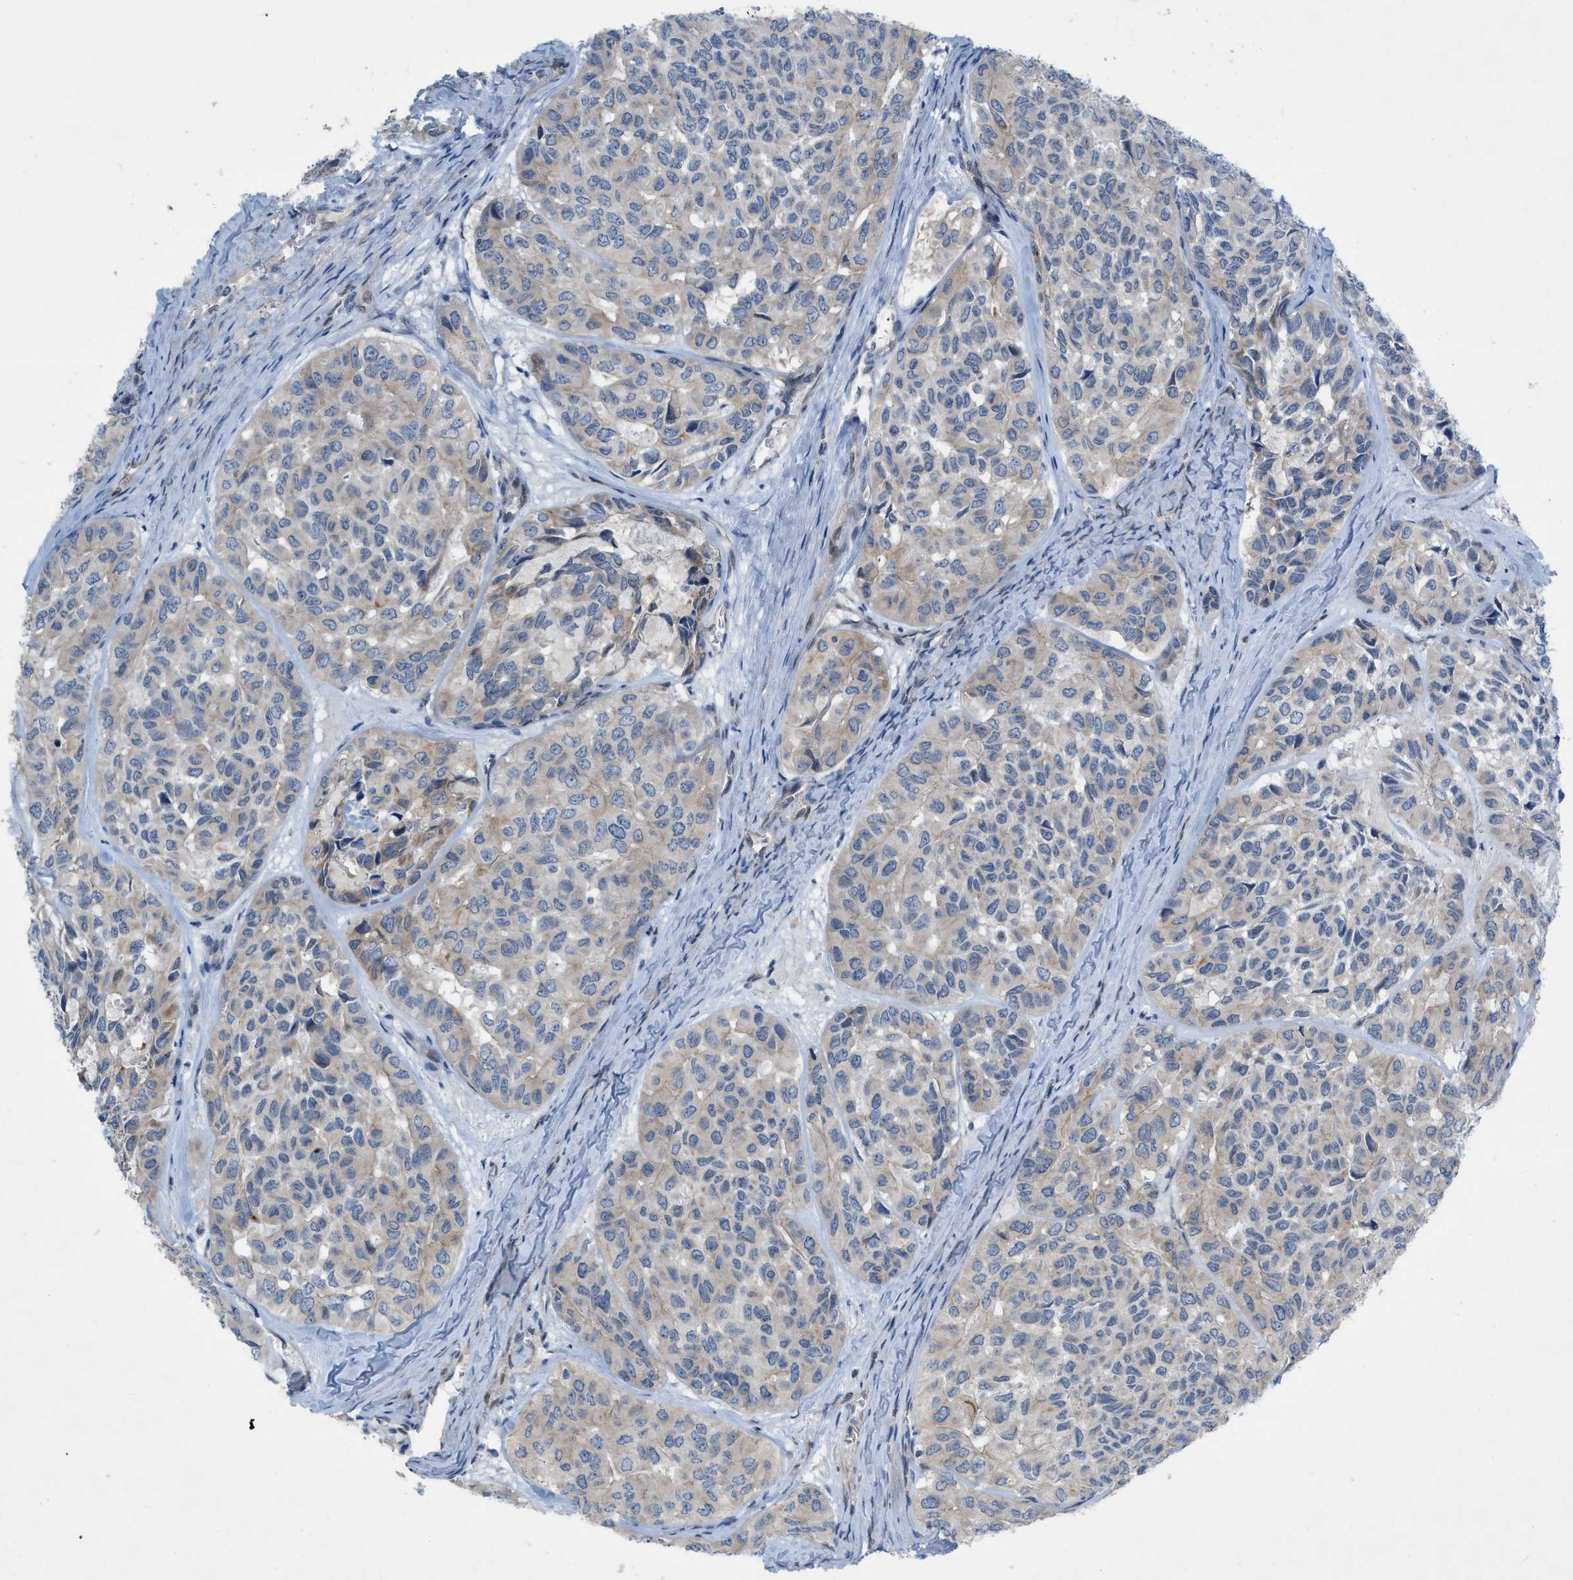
{"staining": {"intensity": "weak", "quantity": "25%-75%", "location": "cytoplasmic/membranous"}, "tissue": "head and neck cancer", "cell_type": "Tumor cells", "image_type": "cancer", "snomed": [{"axis": "morphology", "description": "Adenocarcinoma, NOS"}, {"axis": "topography", "description": "Salivary gland, NOS"}, {"axis": "topography", "description": "Head-Neck"}], "caption": "There is low levels of weak cytoplasmic/membranous expression in tumor cells of head and neck cancer, as demonstrated by immunohistochemical staining (brown color).", "gene": "NDEL1", "patient": {"sex": "female", "age": 76}}